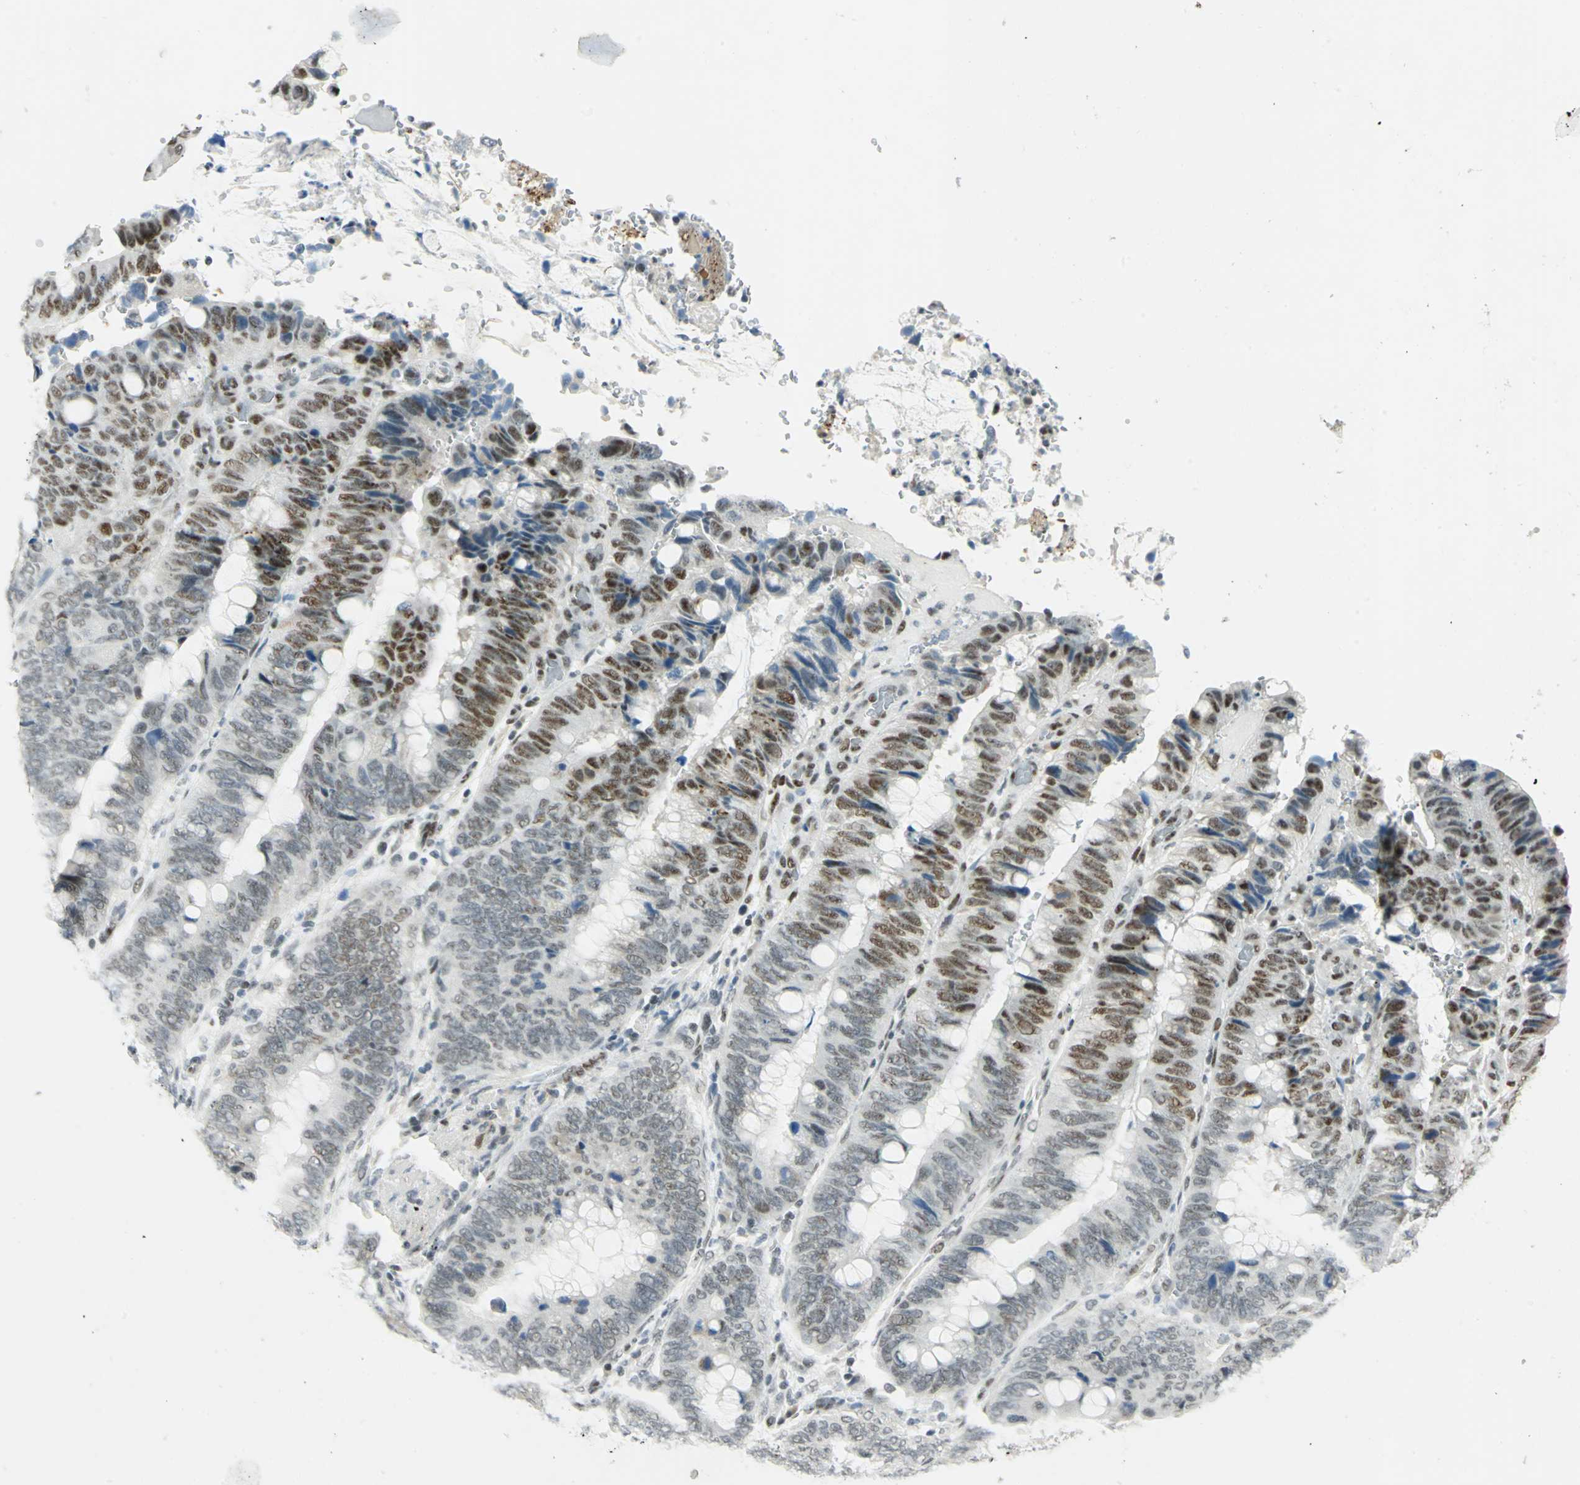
{"staining": {"intensity": "strong", "quantity": "<25%", "location": "nuclear"}, "tissue": "colorectal cancer", "cell_type": "Tumor cells", "image_type": "cancer", "snomed": [{"axis": "morphology", "description": "Normal tissue, NOS"}, {"axis": "morphology", "description": "Adenocarcinoma, NOS"}, {"axis": "topography", "description": "Rectum"}, {"axis": "topography", "description": "Peripheral nerve tissue"}], "caption": "Immunohistochemical staining of human colorectal adenocarcinoma reveals medium levels of strong nuclear positivity in approximately <25% of tumor cells. (DAB (3,3'-diaminobenzidine) = brown stain, brightfield microscopy at high magnification).", "gene": "MTMR10", "patient": {"sex": "male", "age": 92}}